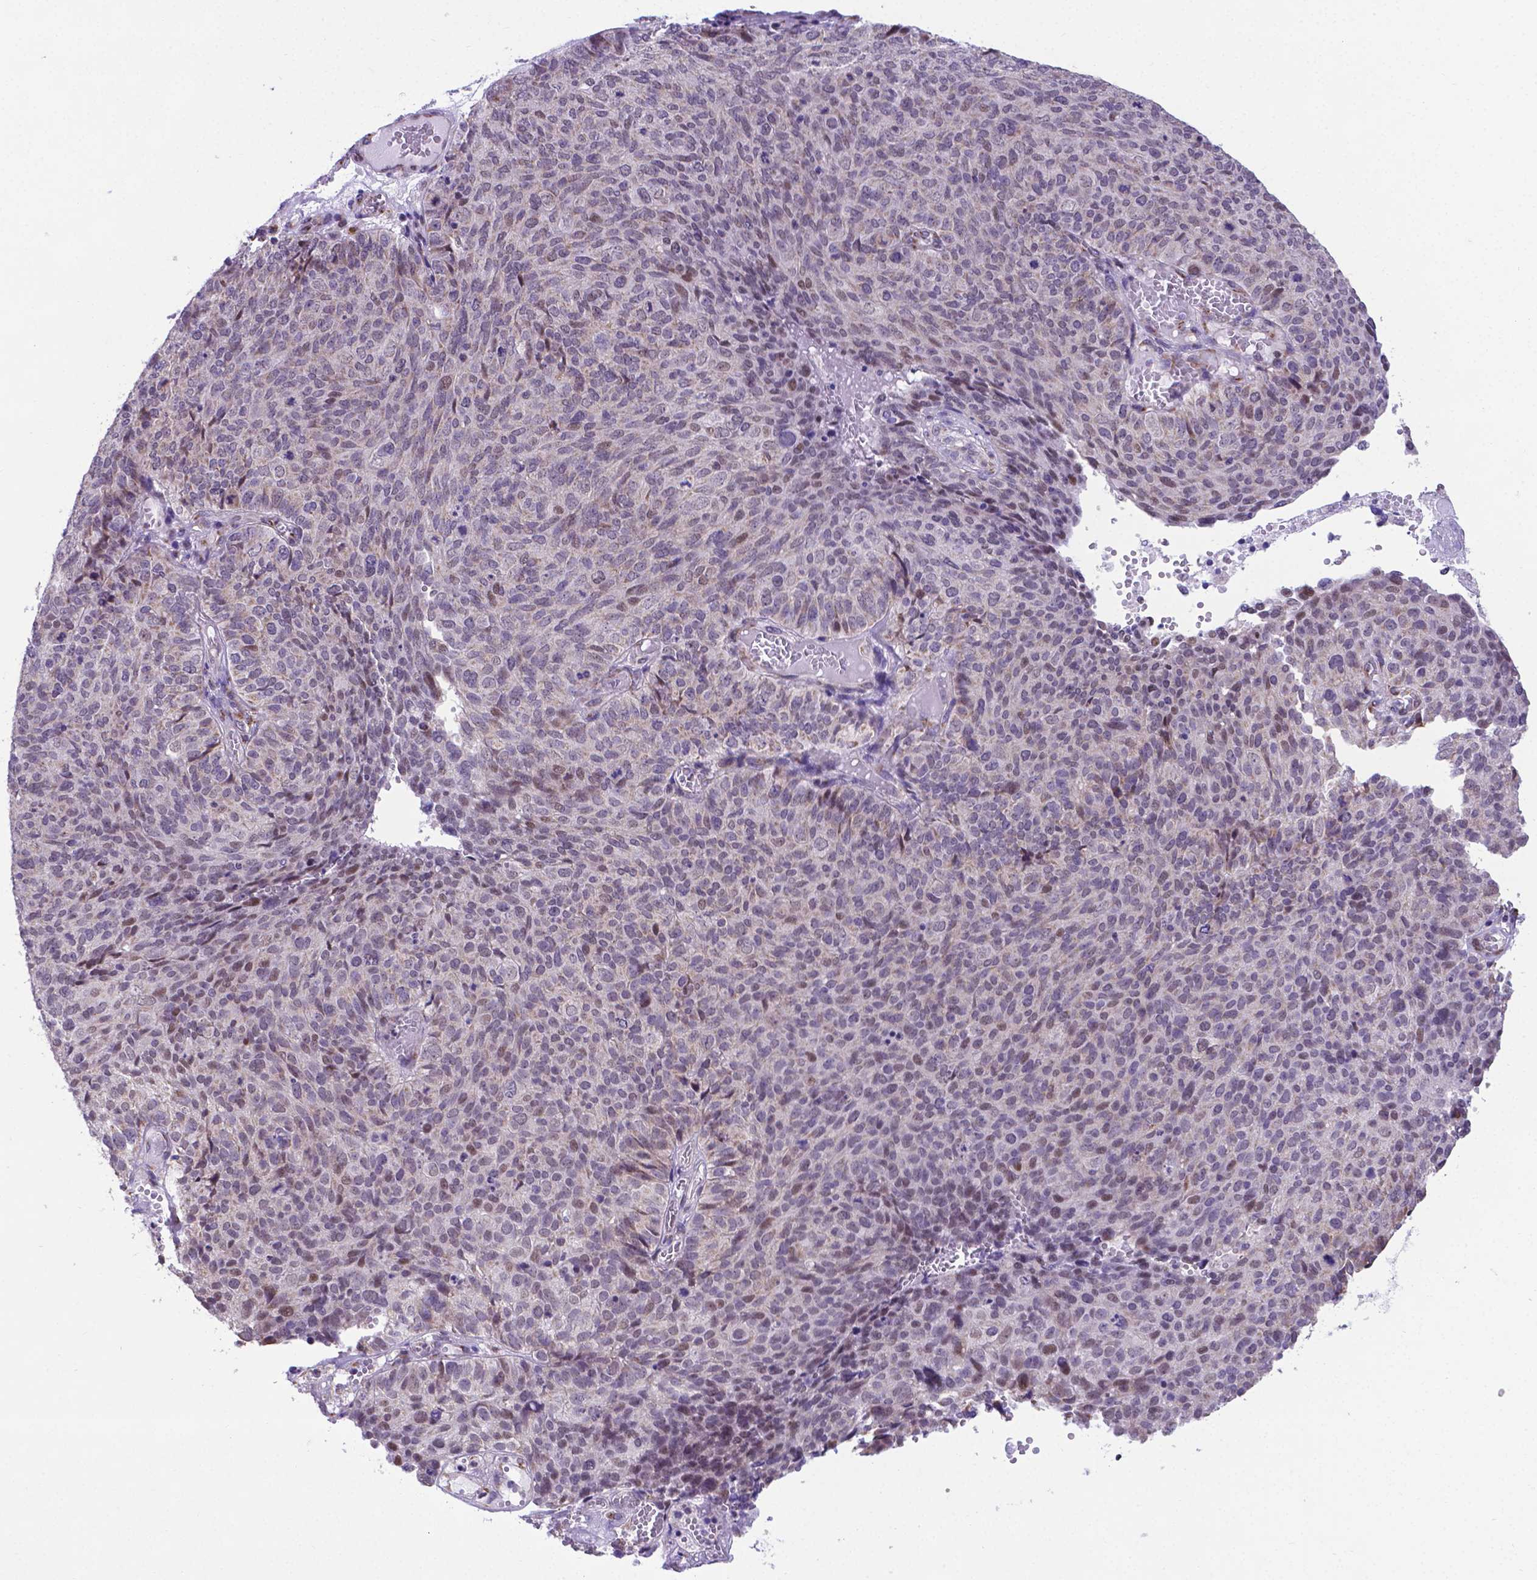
{"staining": {"intensity": "moderate", "quantity": "<25%", "location": "nuclear"}, "tissue": "ovarian cancer", "cell_type": "Tumor cells", "image_type": "cancer", "snomed": [{"axis": "morphology", "description": "Carcinoma, endometroid"}, {"axis": "topography", "description": "Ovary"}], "caption": "This image reveals IHC staining of human ovarian cancer, with low moderate nuclear expression in approximately <25% of tumor cells.", "gene": "MRPL10", "patient": {"sex": "female", "age": 58}}